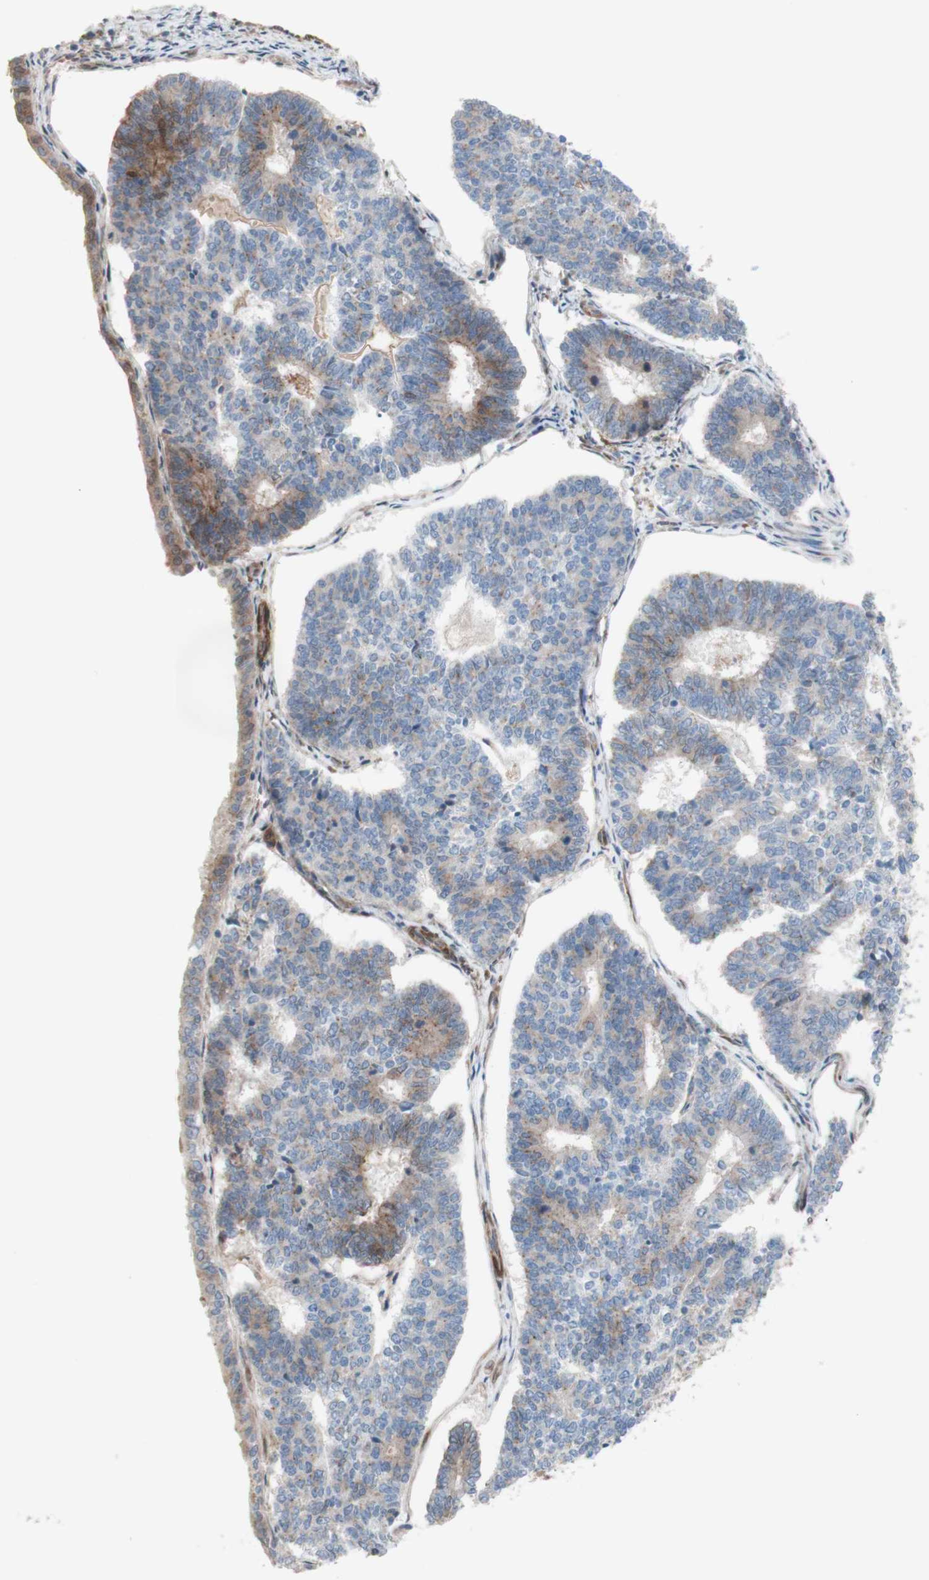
{"staining": {"intensity": "weak", "quantity": ">75%", "location": "cytoplasmic/membranous"}, "tissue": "endometrial cancer", "cell_type": "Tumor cells", "image_type": "cancer", "snomed": [{"axis": "morphology", "description": "Adenocarcinoma, NOS"}, {"axis": "topography", "description": "Endometrium"}], "caption": "The micrograph demonstrates a brown stain indicating the presence of a protein in the cytoplasmic/membranous of tumor cells in adenocarcinoma (endometrial).", "gene": "CNN3", "patient": {"sex": "female", "age": 70}}